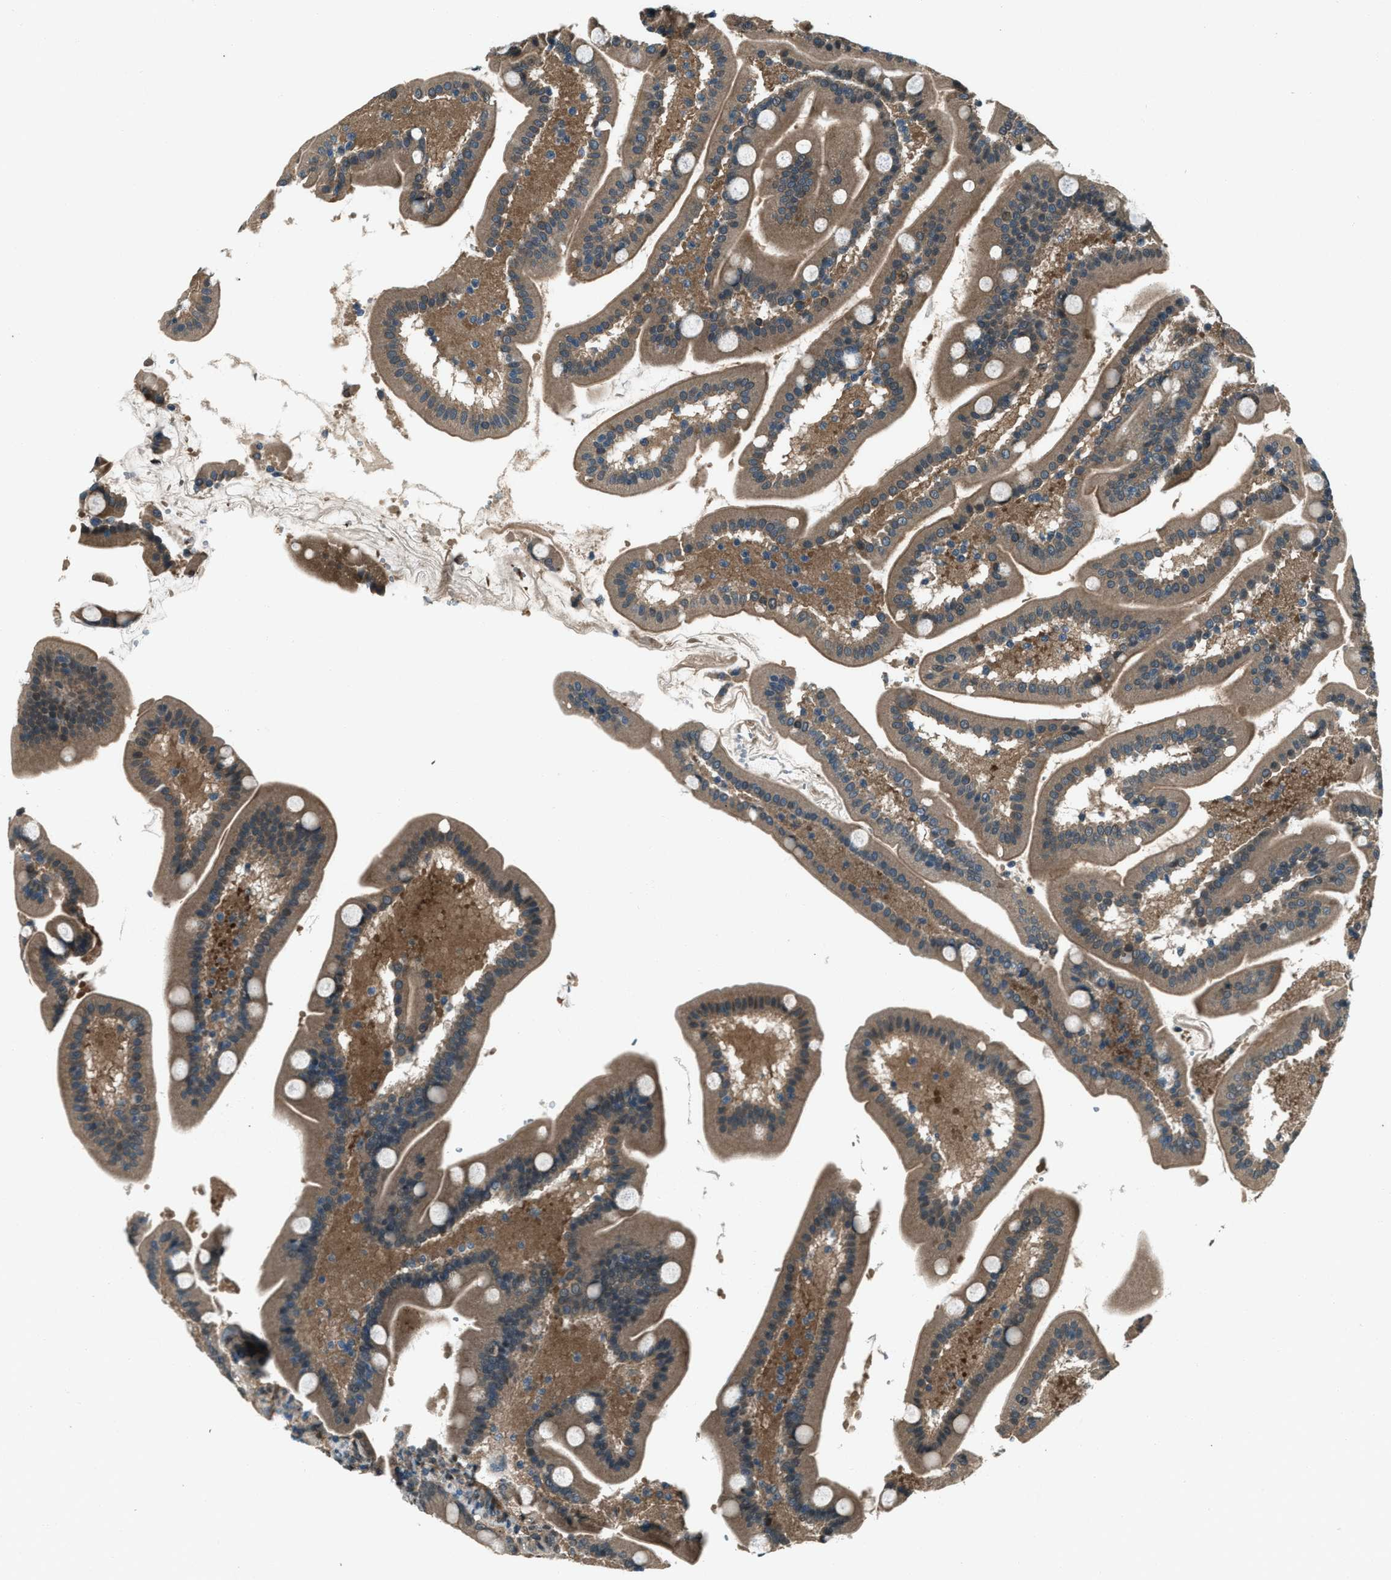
{"staining": {"intensity": "moderate", "quantity": ">75%", "location": "cytoplasmic/membranous"}, "tissue": "duodenum", "cell_type": "Glandular cells", "image_type": "normal", "snomed": [{"axis": "morphology", "description": "Normal tissue, NOS"}, {"axis": "topography", "description": "Duodenum"}], "caption": "Moderate cytoplasmic/membranous expression is appreciated in about >75% of glandular cells in unremarkable duodenum. The staining is performed using DAB brown chromogen to label protein expression. The nuclei are counter-stained blue using hematoxylin.", "gene": "SVIL", "patient": {"sex": "male", "age": 54}}